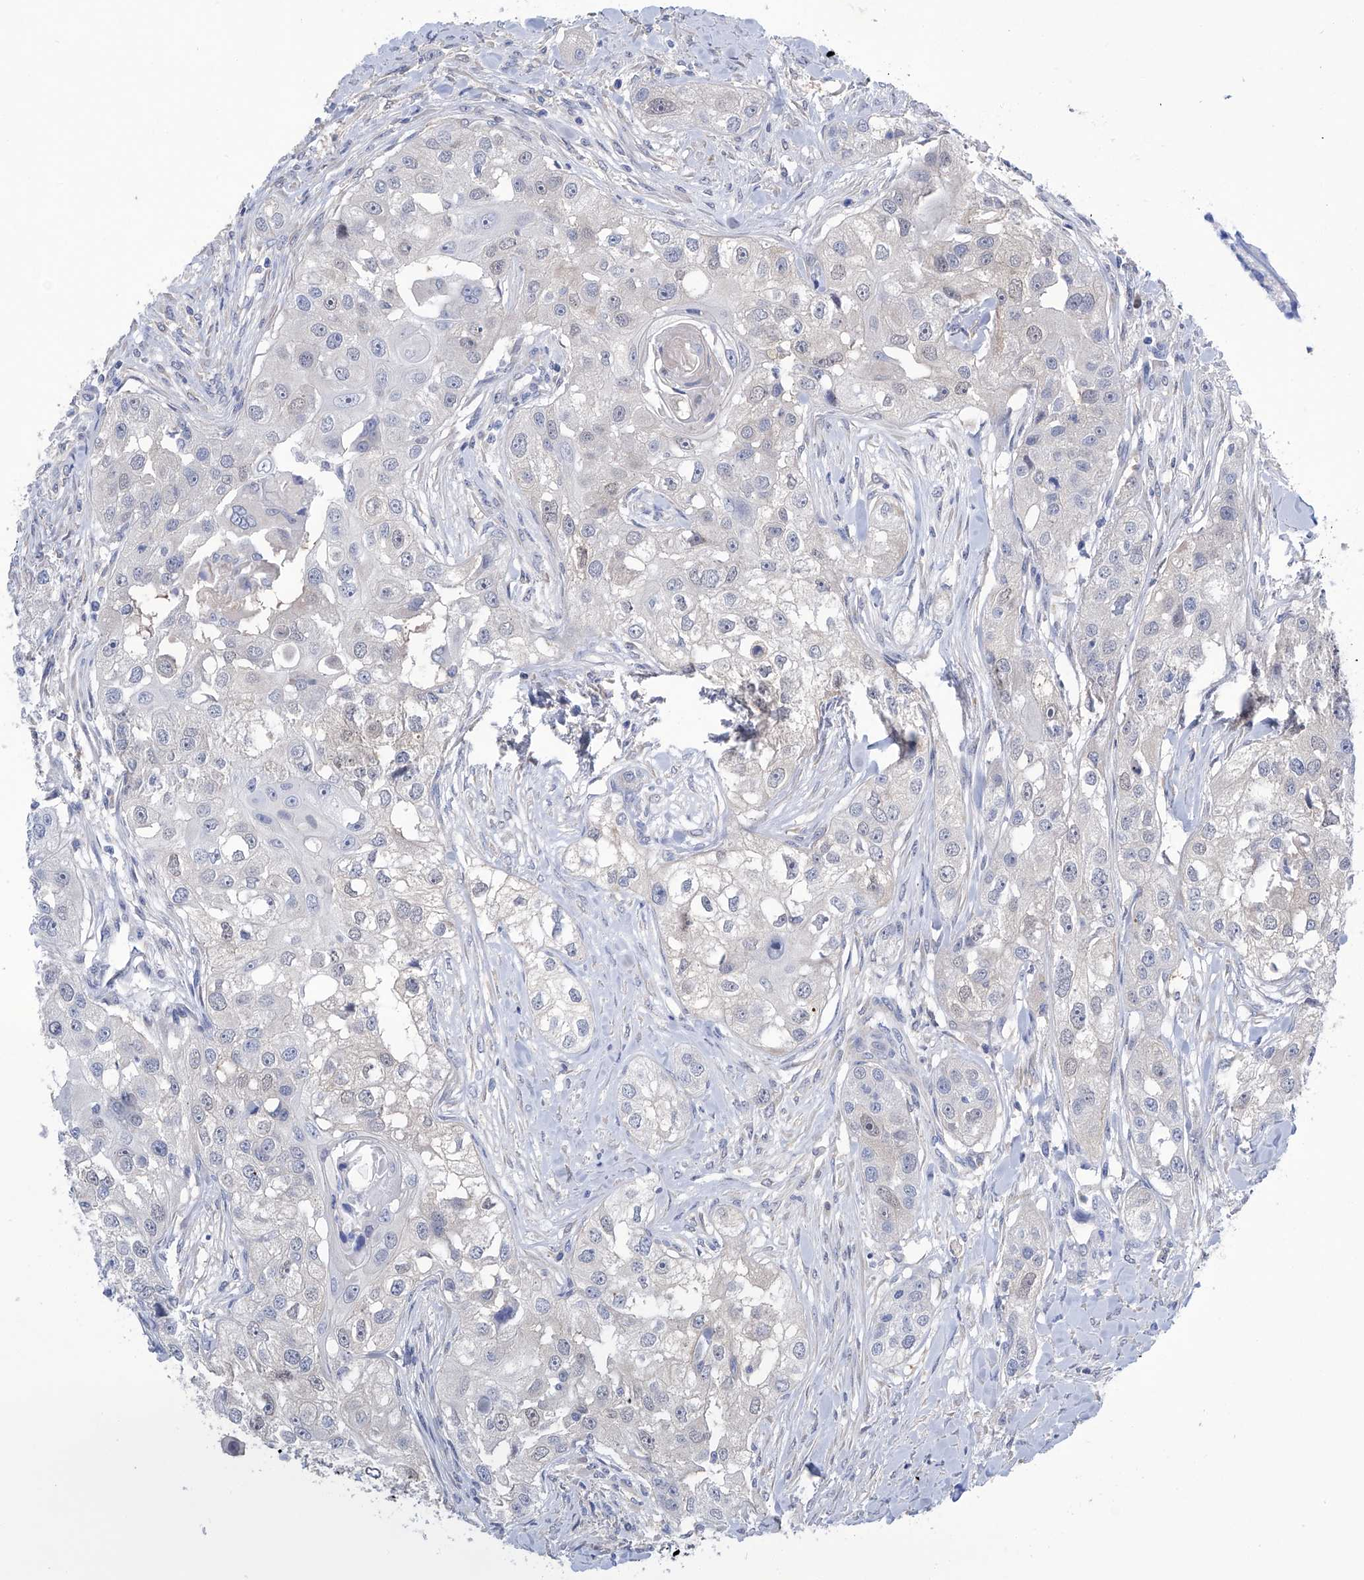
{"staining": {"intensity": "negative", "quantity": "none", "location": "none"}, "tissue": "head and neck cancer", "cell_type": "Tumor cells", "image_type": "cancer", "snomed": [{"axis": "morphology", "description": "Normal tissue, NOS"}, {"axis": "morphology", "description": "Squamous cell carcinoma, NOS"}, {"axis": "topography", "description": "Skeletal muscle"}, {"axis": "topography", "description": "Head-Neck"}], "caption": "Photomicrograph shows no significant protein positivity in tumor cells of head and neck cancer.", "gene": "PGM3", "patient": {"sex": "male", "age": 51}}